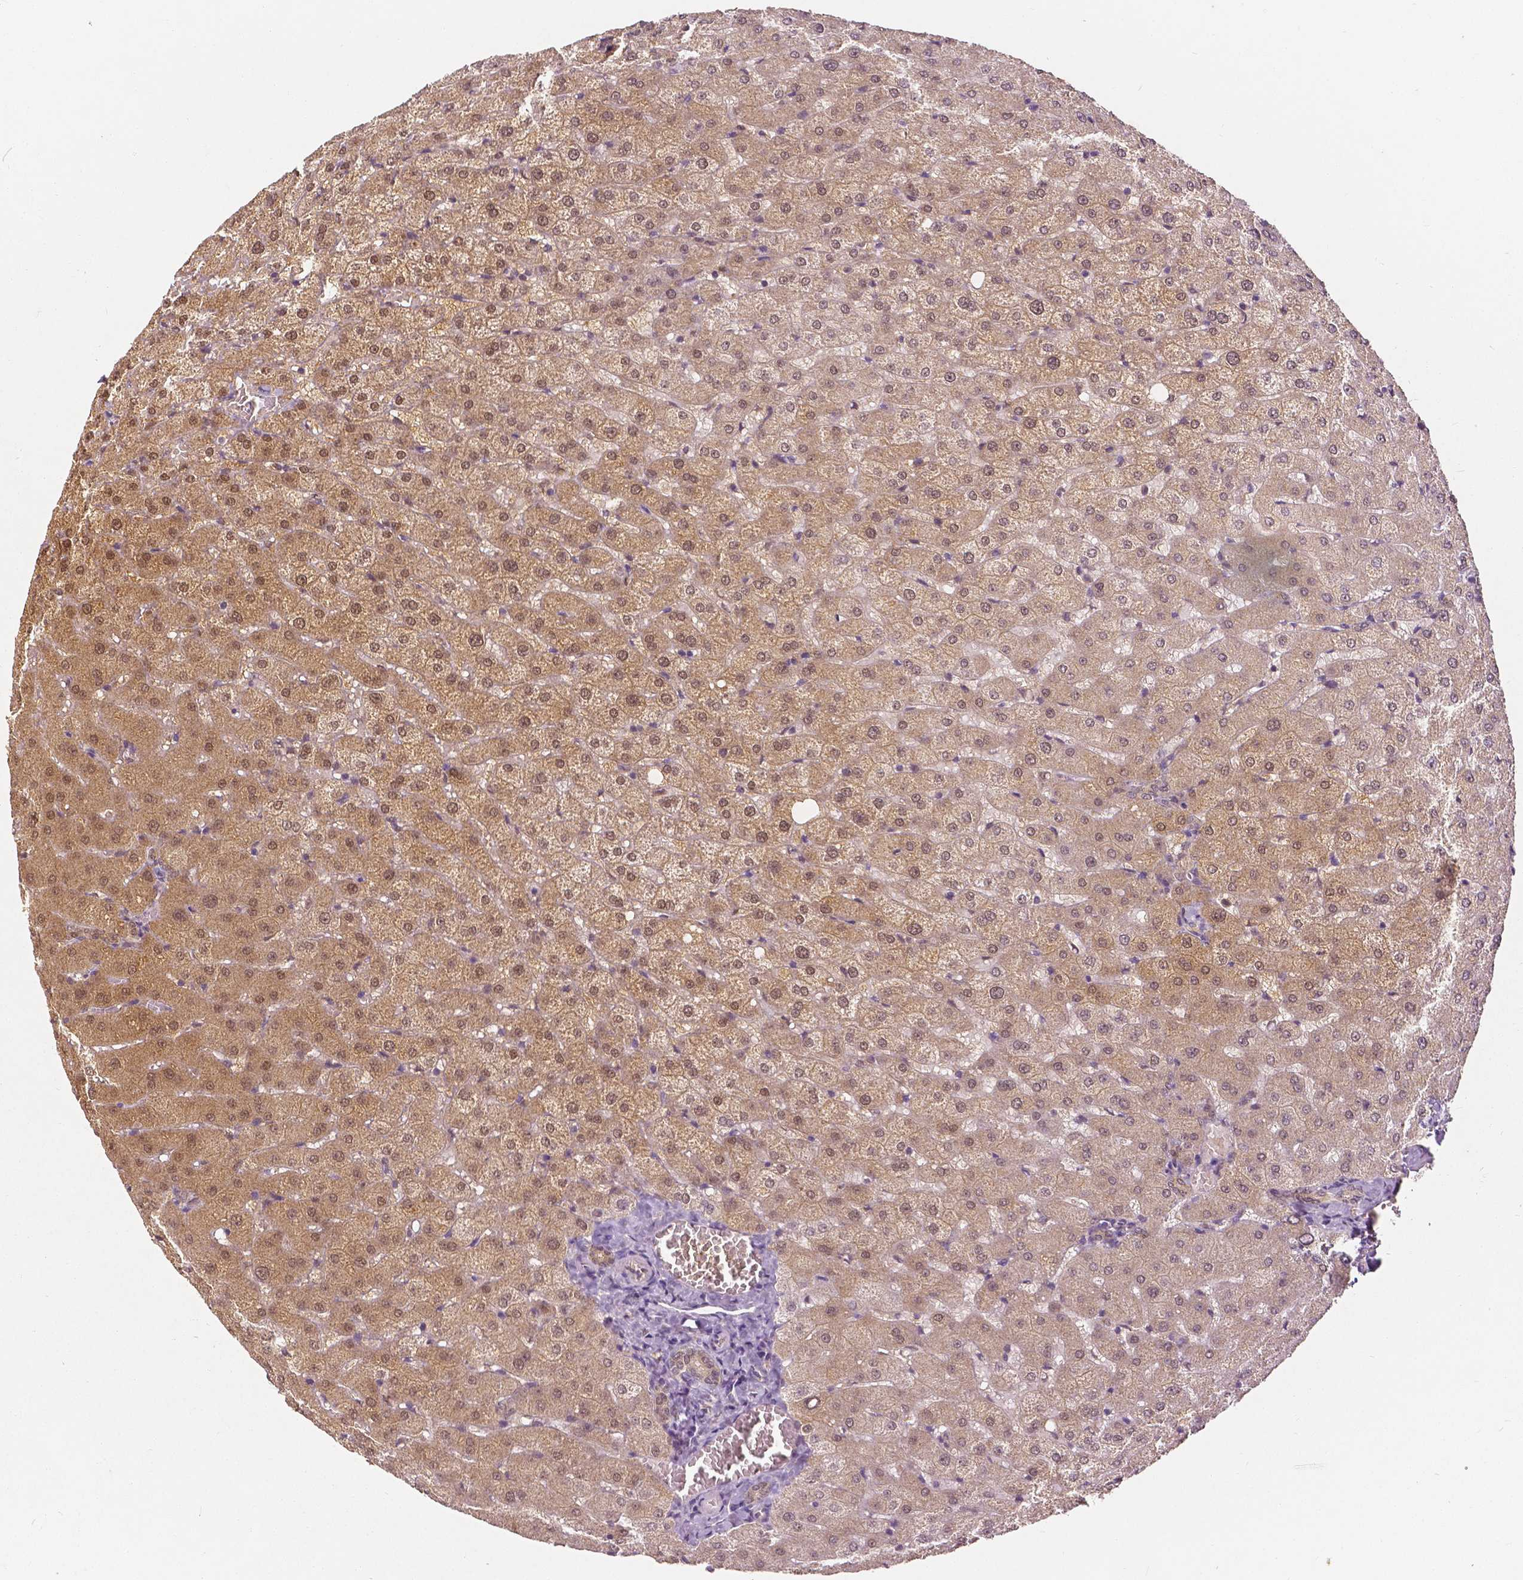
{"staining": {"intensity": "weak", "quantity": ">75%", "location": "cytoplasmic/membranous,nuclear"}, "tissue": "liver", "cell_type": "Cholangiocytes", "image_type": "normal", "snomed": [{"axis": "morphology", "description": "Normal tissue, NOS"}, {"axis": "topography", "description": "Liver"}], "caption": "Immunohistochemistry (IHC) photomicrograph of unremarkable liver: human liver stained using IHC reveals low levels of weak protein expression localized specifically in the cytoplasmic/membranous,nuclear of cholangiocytes, appearing as a cytoplasmic/membranous,nuclear brown color.", "gene": "NAPRT", "patient": {"sex": "female", "age": 50}}